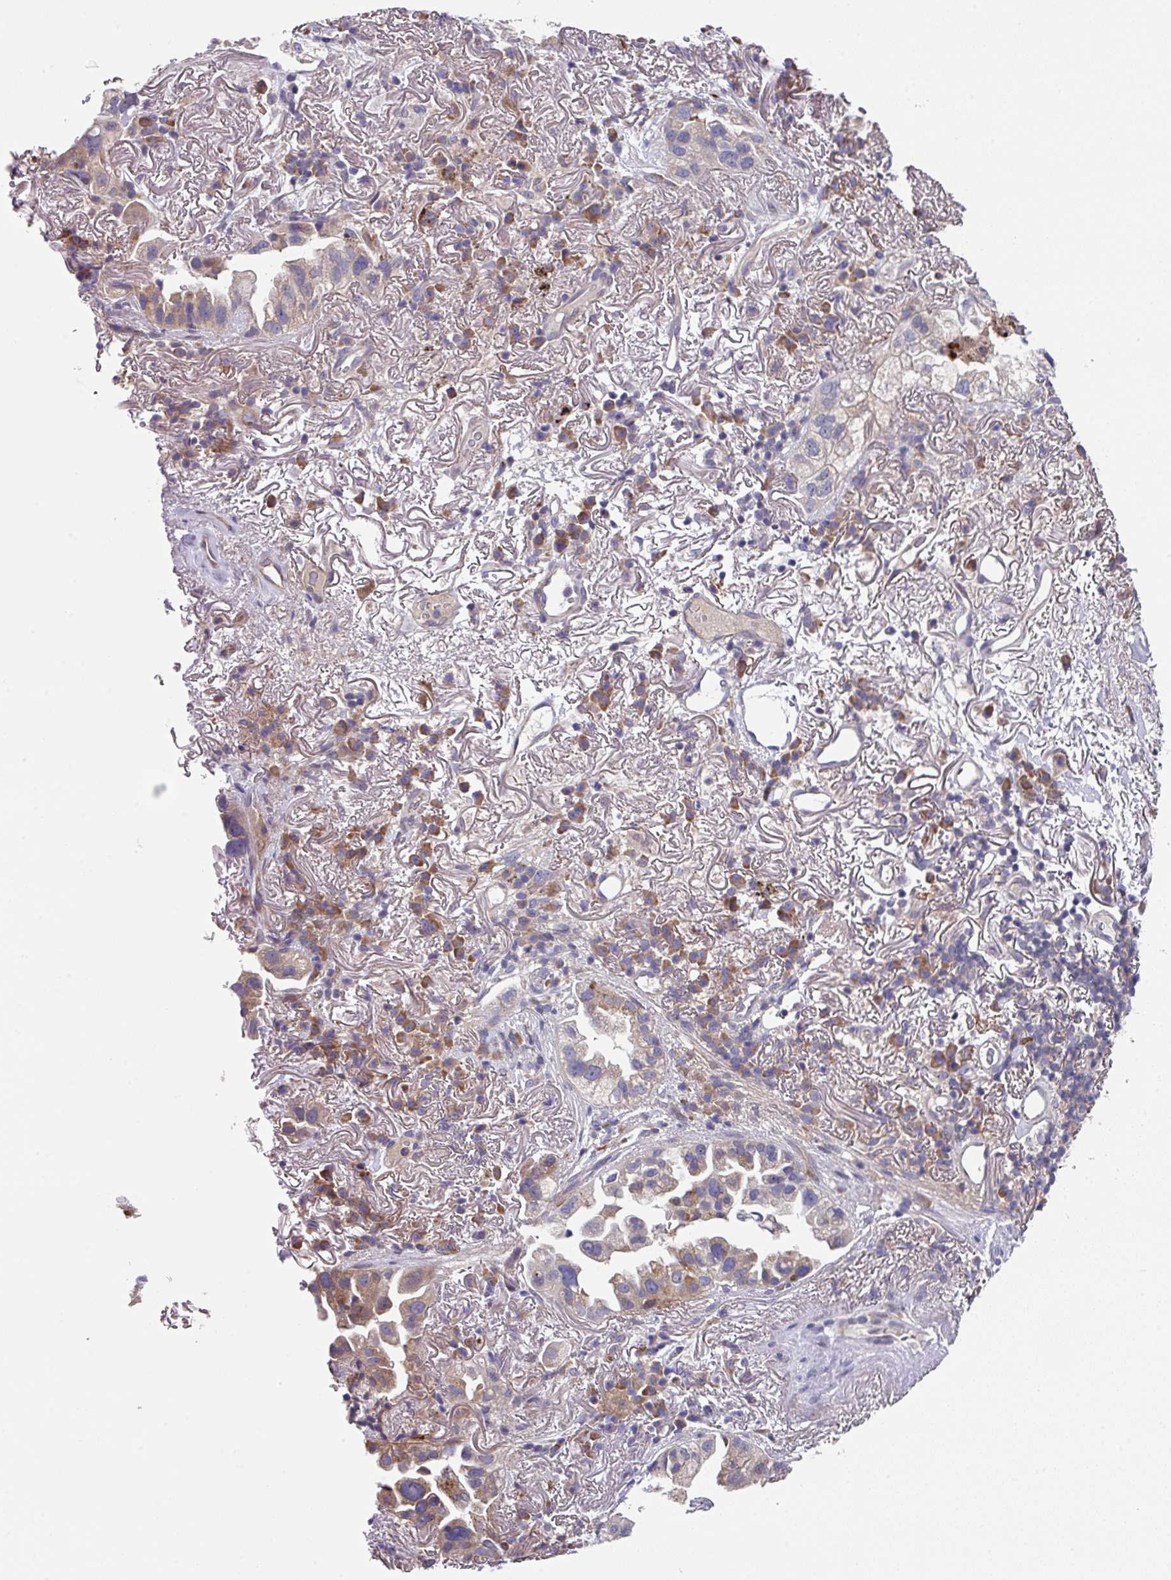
{"staining": {"intensity": "moderate", "quantity": "<25%", "location": "cytoplasmic/membranous"}, "tissue": "lung cancer", "cell_type": "Tumor cells", "image_type": "cancer", "snomed": [{"axis": "morphology", "description": "Adenocarcinoma, NOS"}, {"axis": "topography", "description": "Lung"}], "caption": "A brown stain highlights moderate cytoplasmic/membranous positivity of a protein in lung adenocarcinoma tumor cells.", "gene": "EIF4B", "patient": {"sex": "female", "age": 69}}